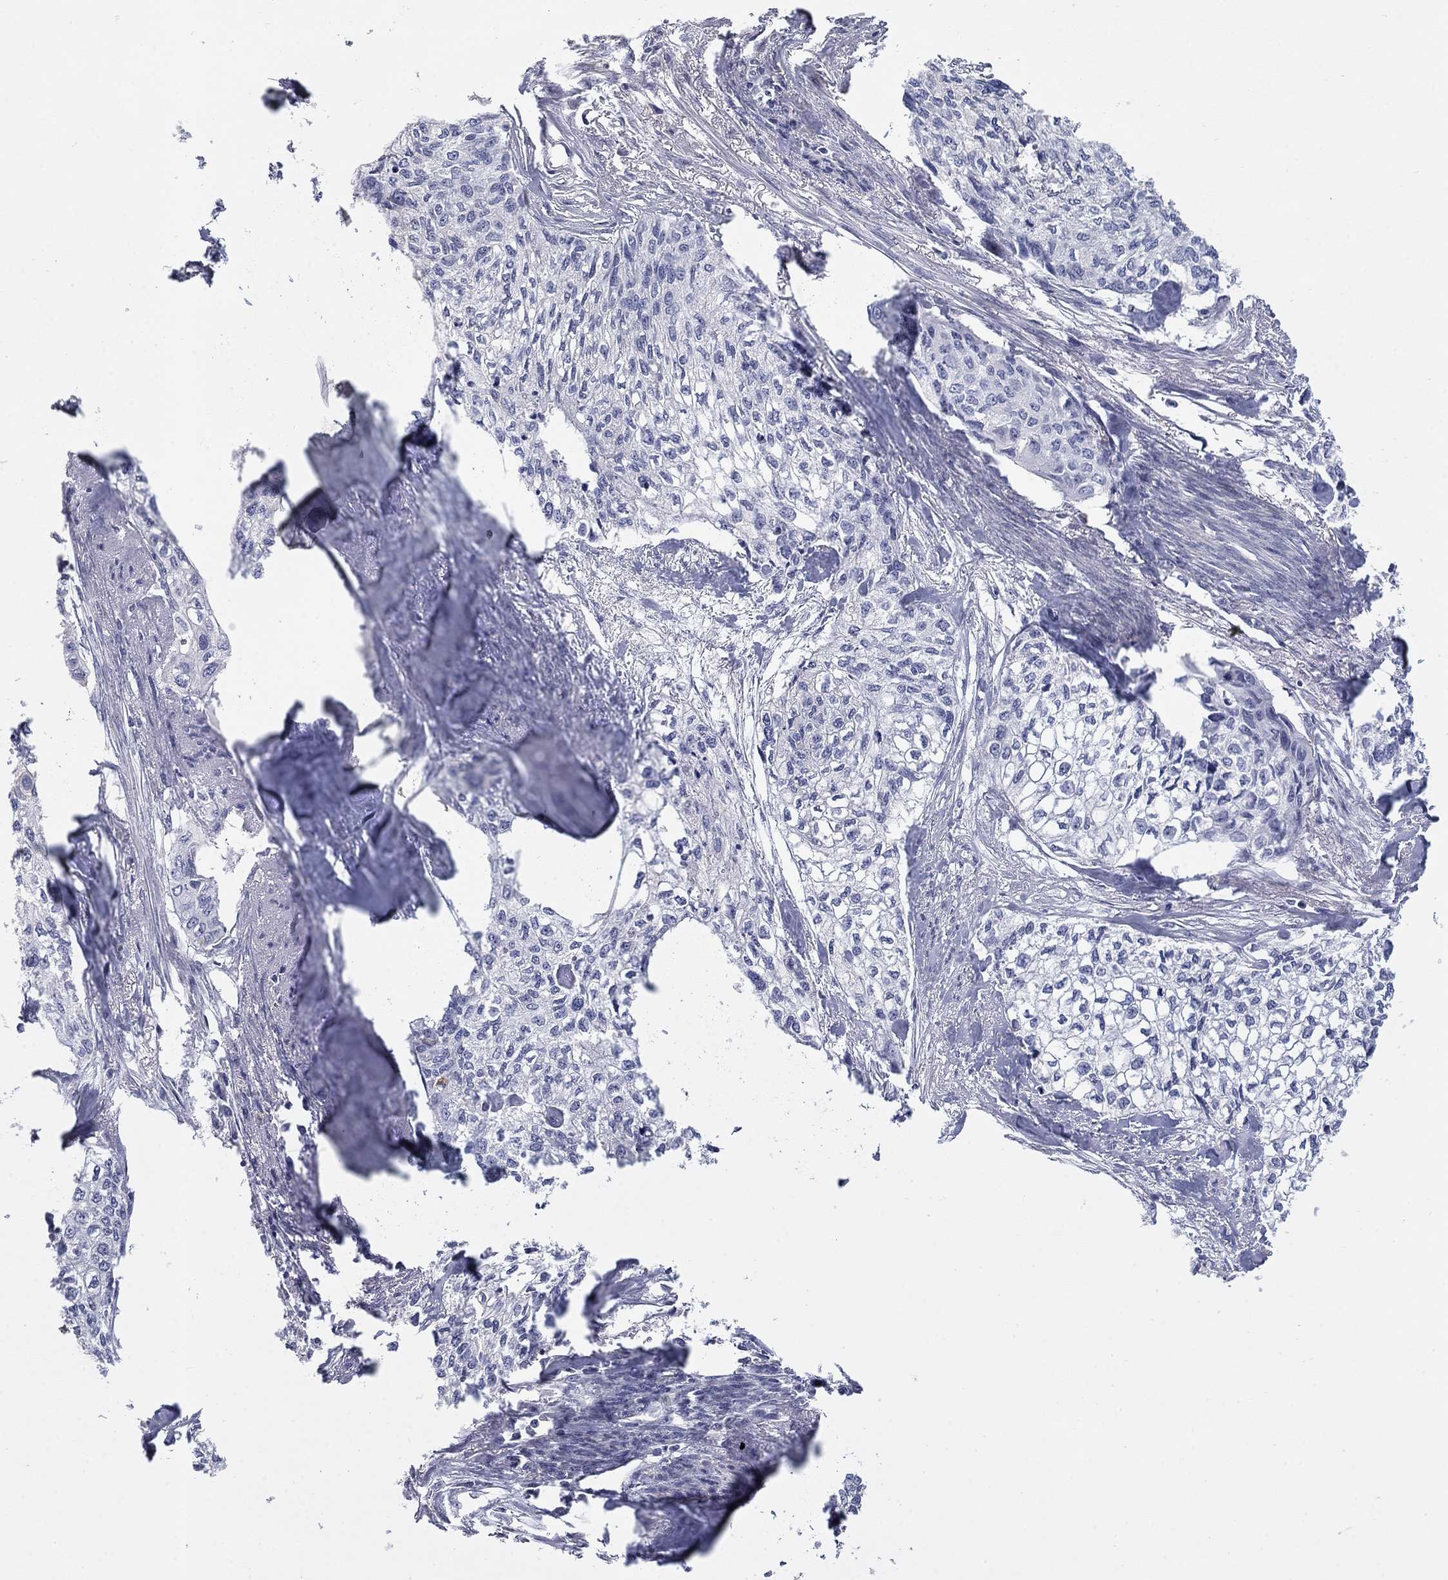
{"staining": {"intensity": "negative", "quantity": "none", "location": "none"}, "tissue": "cervical cancer", "cell_type": "Tumor cells", "image_type": "cancer", "snomed": [{"axis": "morphology", "description": "Squamous cell carcinoma, NOS"}, {"axis": "topography", "description": "Cervix"}], "caption": "Immunohistochemical staining of cervical cancer demonstrates no significant staining in tumor cells.", "gene": "GRIA3", "patient": {"sex": "female", "age": 58}}